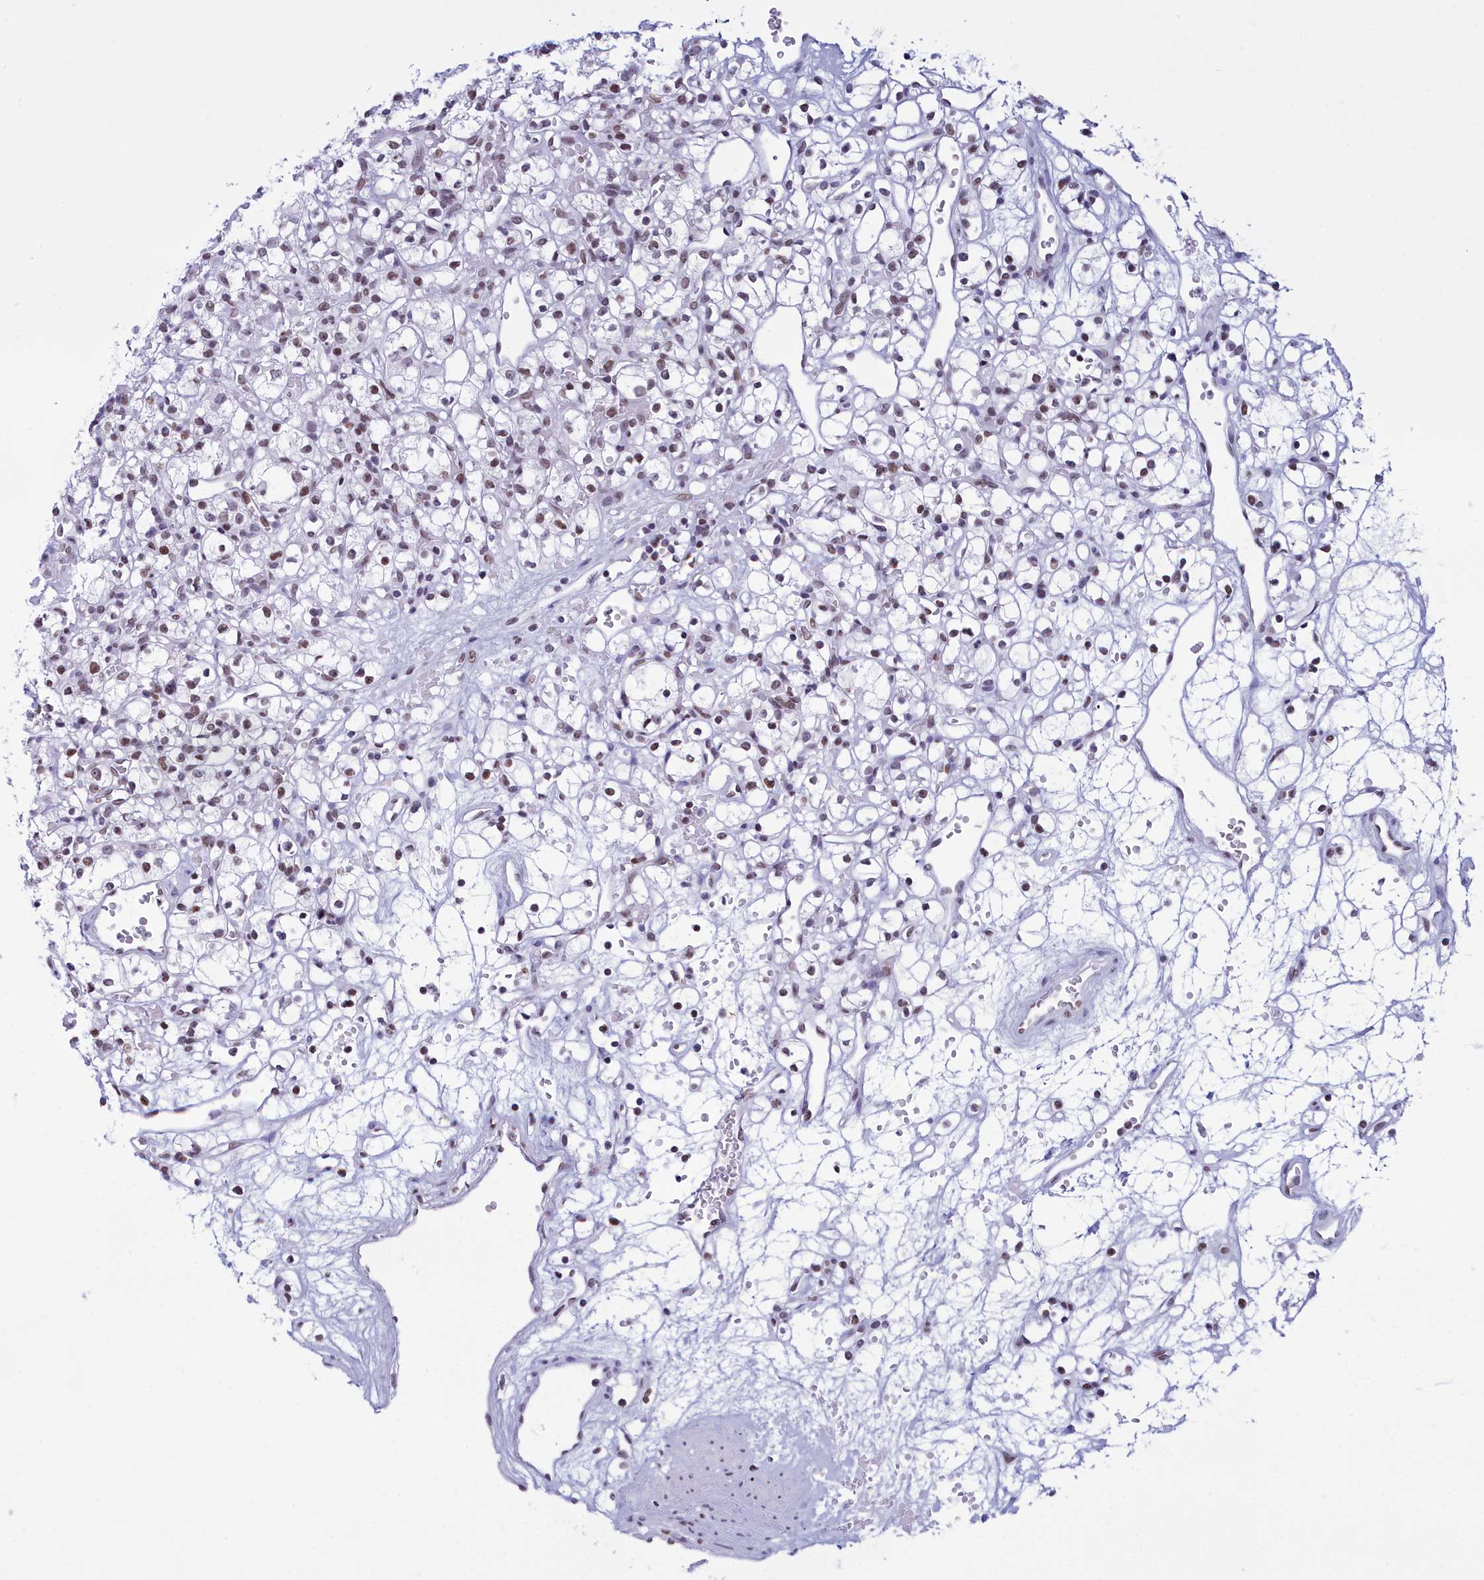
{"staining": {"intensity": "weak", "quantity": "25%-75%", "location": "nuclear"}, "tissue": "renal cancer", "cell_type": "Tumor cells", "image_type": "cancer", "snomed": [{"axis": "morphology", "description": "Adenocarcinoma, NOS"}, {"axis": "topography", "description": "Kidney"}], "caption": "Immunohistochemistry (IHC) histopathology image of neoplastic tissue: renal cancer (adenocarcinoma) stained using IHC exhibits low levels of weak protein expression localized specifically in the nuclear of tumor cells, appearing as a nuclear brown color.", "gene": "CDC26", "patient": {"sex": "female", "age": 59}}